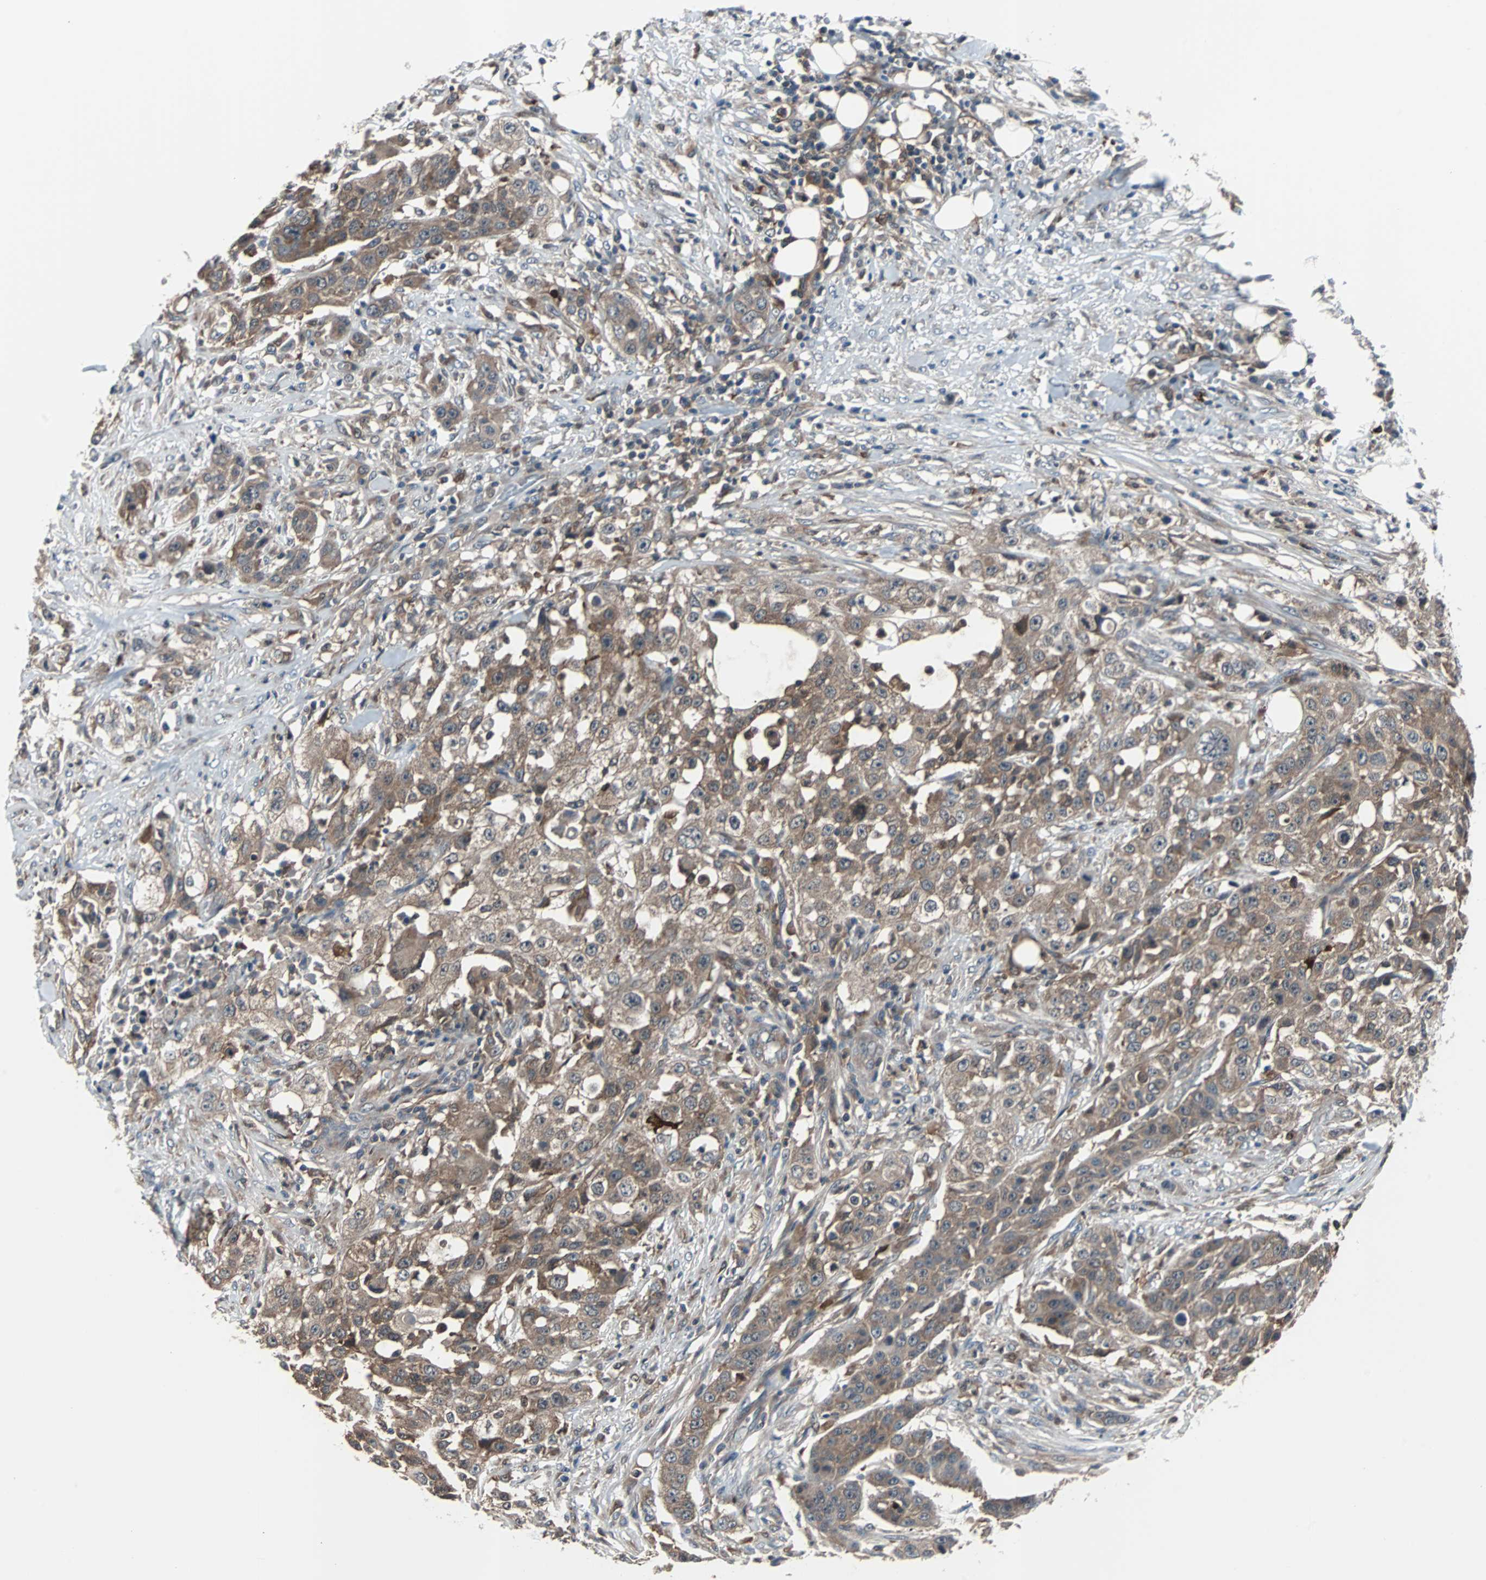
{"staining": {"intensity": "moderate", "quantity": ">75%", "location": "cytoplasmic/membranous"}, "tissue": "urothelial cancer", "cell_type": "Tumor cells", "image_type": "cancer", "snomed": [{"axis": "morphology", "description": "Urothelial carcinoma, High grade"}, {"axis": "topography", "description": "Urinary bladder"}], "caption": "Urothelial cancer stained for a protein (brown) exhibits moderate cytoplasmic/membranous positive positivity in approximately >75% of tumor cells.", "gene": "PAK1", "patient": {"sex": "male", "age": 74}}